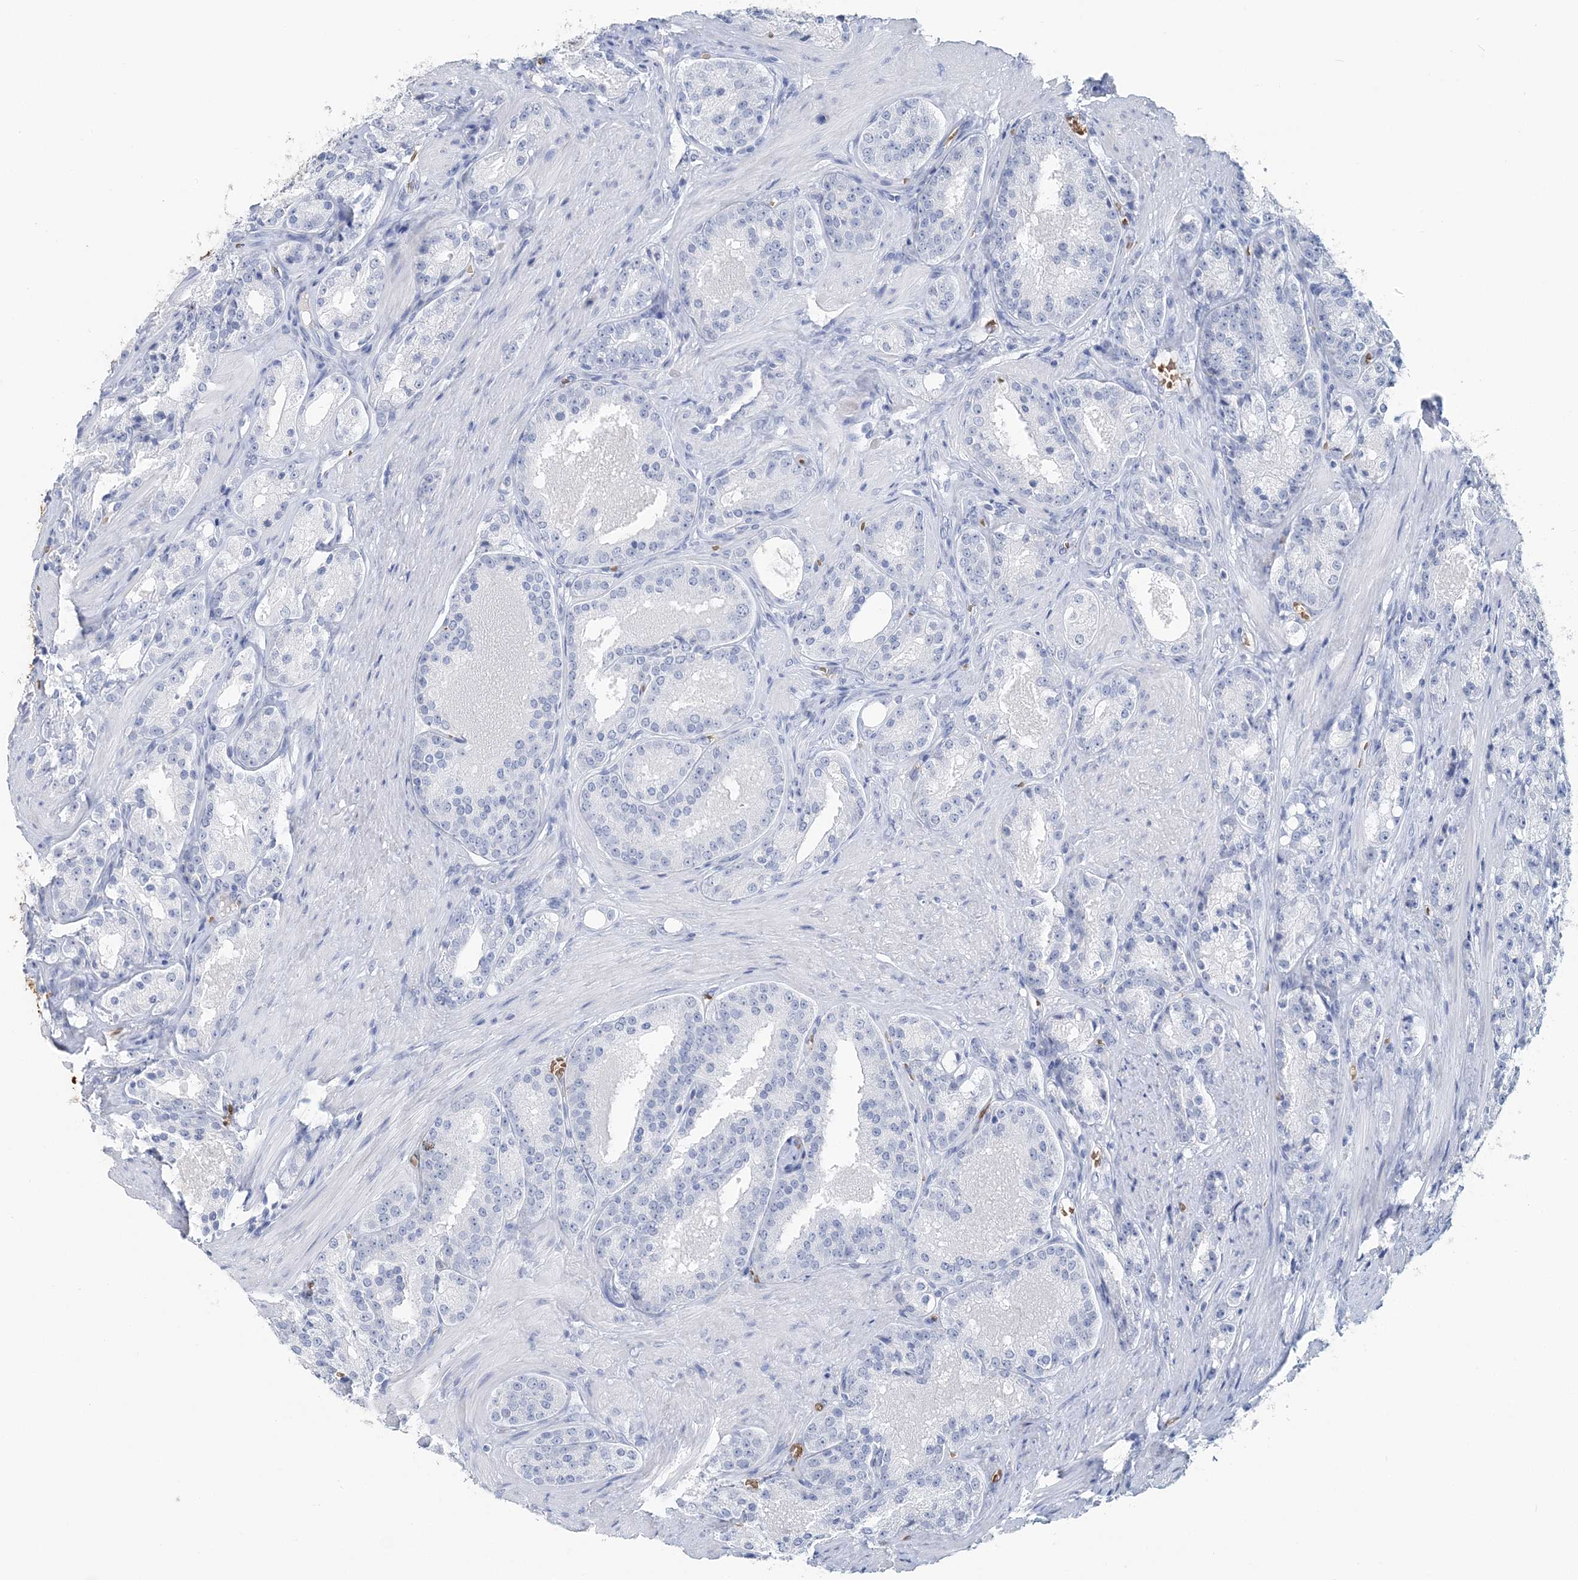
{"staining": {"intensity": "negative", "quantity": "none", "location": "none"}, "tissue": "prostate cancer", "cell_type": "Tumor cells", "image_type": "cancer", "snomed": [{"axis": "morphology", "description": "Adenocarcinoma, High grade"}, {"axis": "topography", "description": "Prostate"}], "caption": "The IHC micrograph has no significant positivity in tumor cells of prostate cancer (high-grade adenocarcinoma) tissue.", "gene": "HBD", "patient": {"sex": "male", "age": 60}}